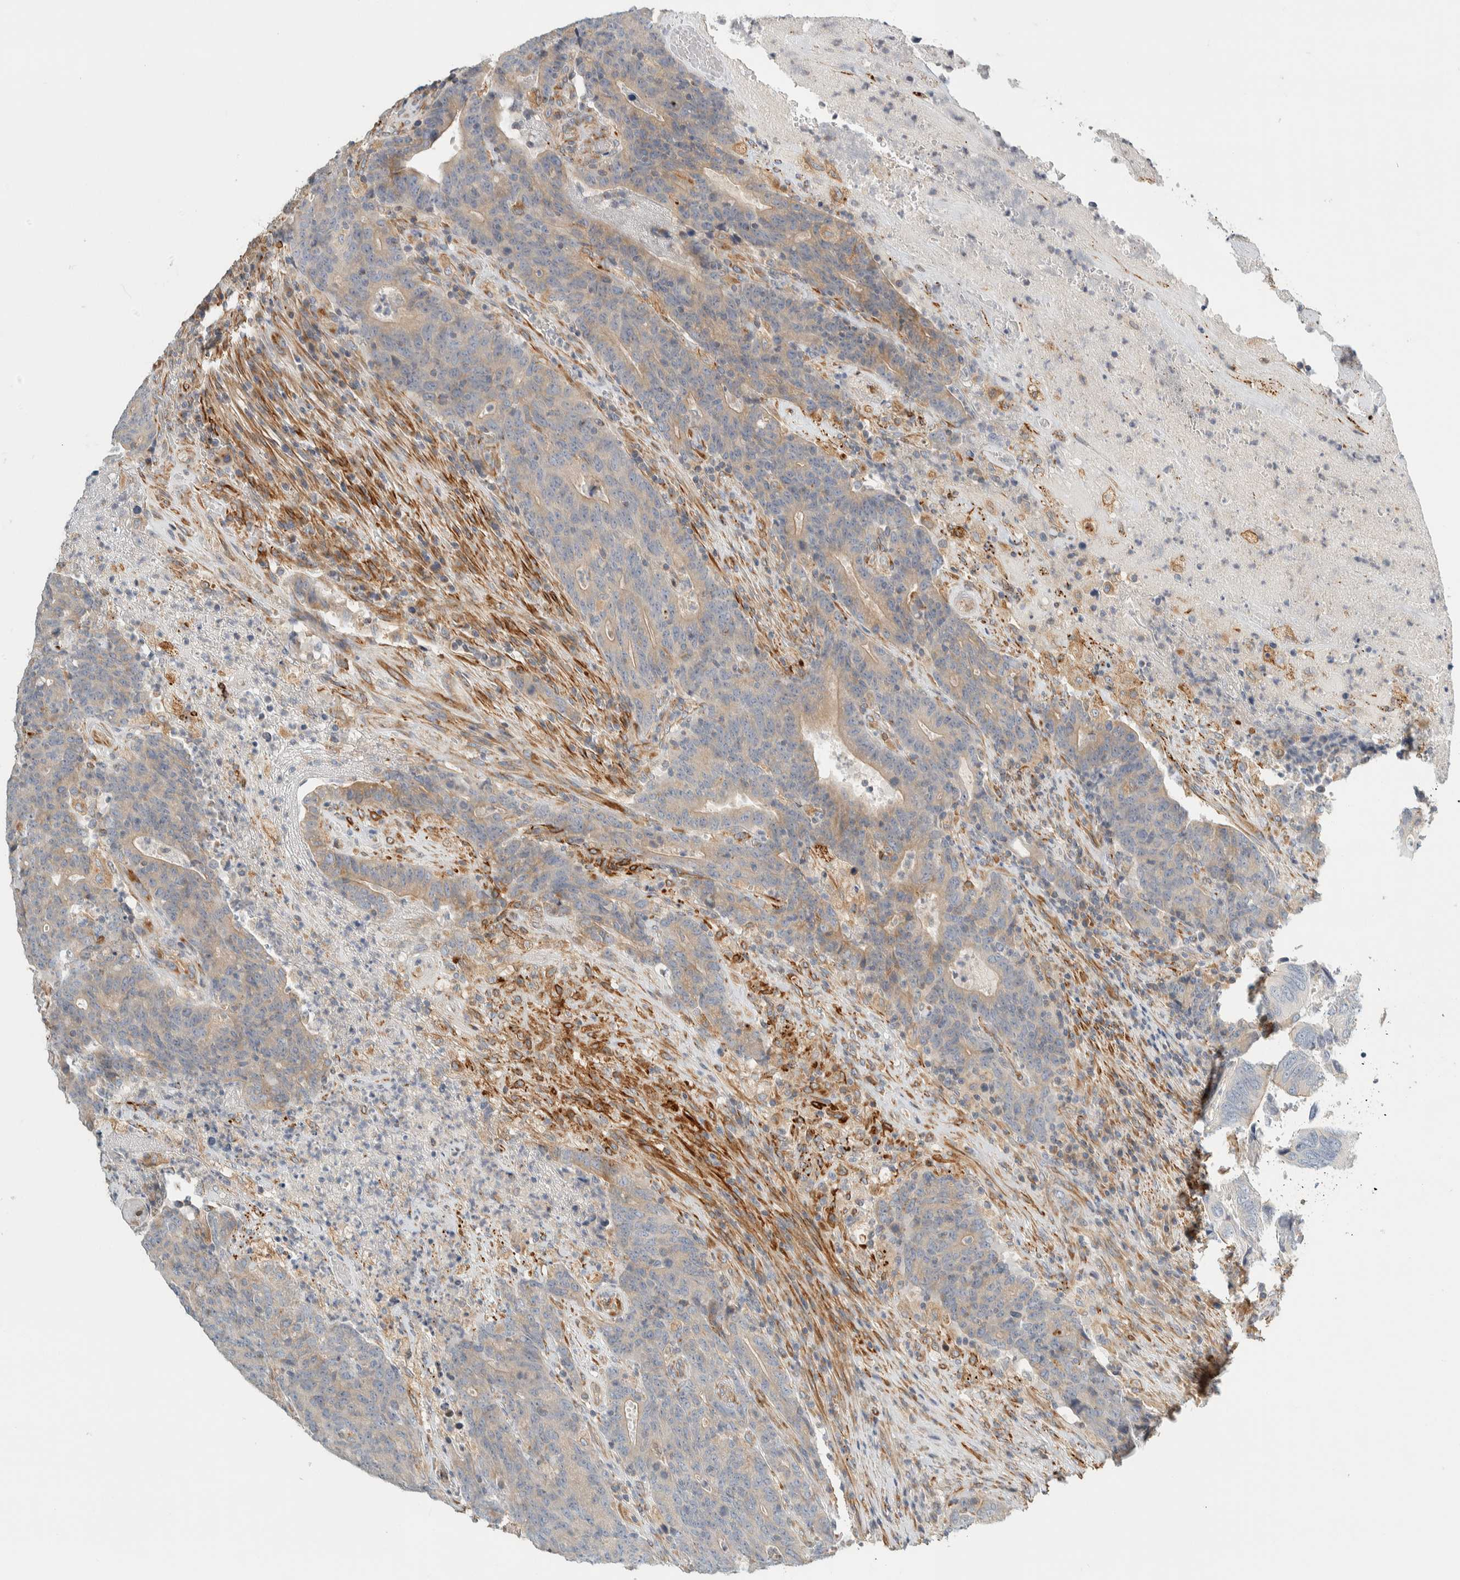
{"staining": {"intensity": "weak", "quantity": "25%-75%", "location": "cytoplasmic/membranous"}, "tissue": "colorectal cancer", "cell_type": "Tumor cells", "image_type": "cancer", "snomed": [{"axis": "morphology", "description": "Normal tissue, NOS"}, {"axis": "morphology", "description": "Adenocarcinoma, NOS"}, {"axis": "topography", "description": "Colon"}], "caption": "Colorectal cancer stained with immunohistochemistry displays weak cytoplasmic/membranous staining in approximately 25%-75% of tumor cells.", "gene": "CDR2", "patient": {"sex": "female", "age": 75}}